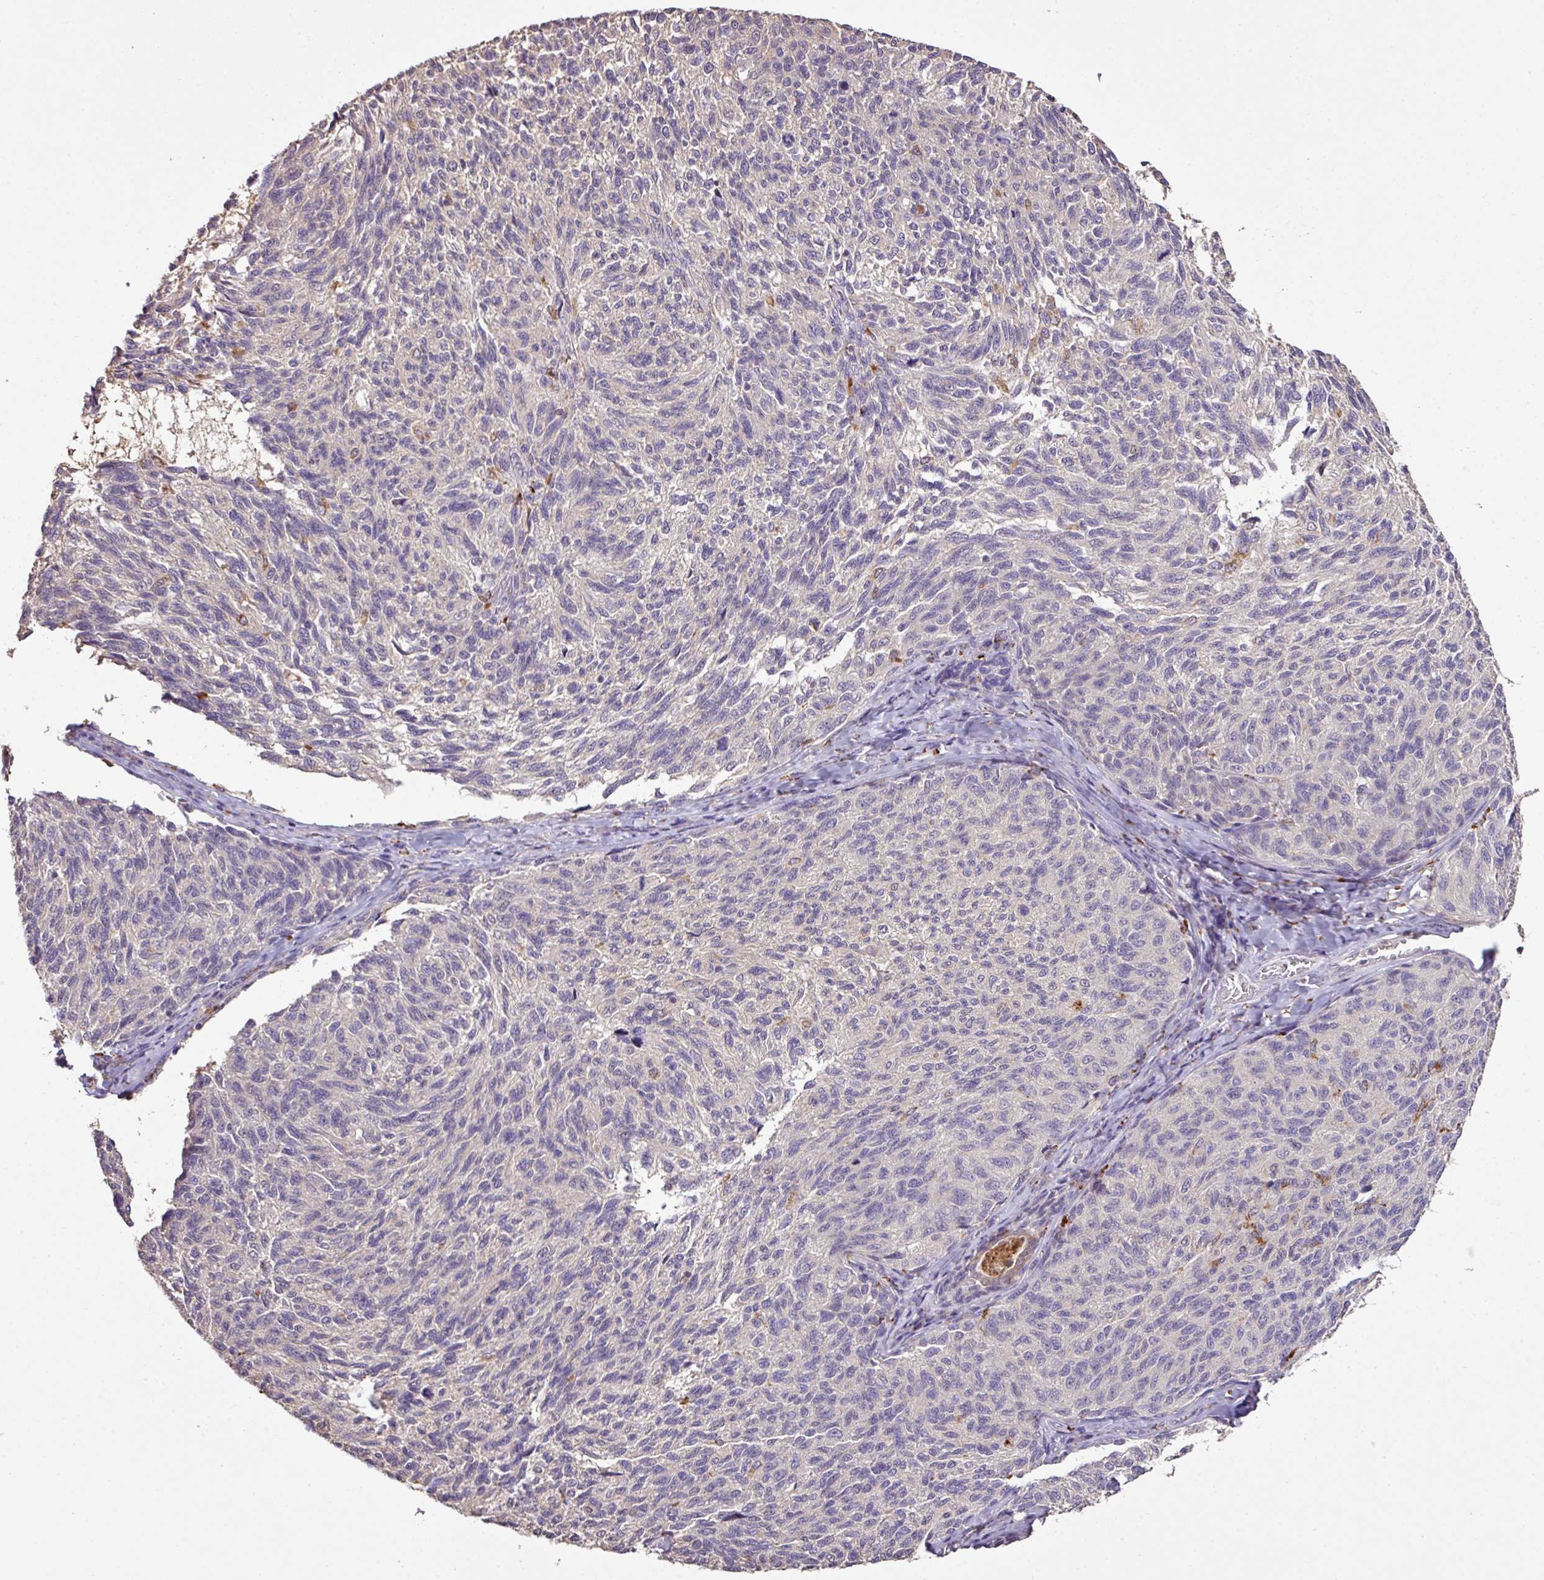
{"staining": {"intensity": "negative", "quantity": "none", "location": "none"}, "tissue": "melanoma", "cell_type": "Tumor cells", "image_type": "cancer", "snomed": [{"axis": "morphology", "description": "Malignant melanoma, NOS"}, {"axis": "topography", "description": "Skin"}], "caption": "High magnification brightfield microscopy of melanoma stained with DAB (3,3'-diaminobenzidine) (brown) and counterstained with hematoxylin (blue): tumor cells show no significant expression.", "gene": "SMCO4", "patient": {"sex": "female", "age": 73}}